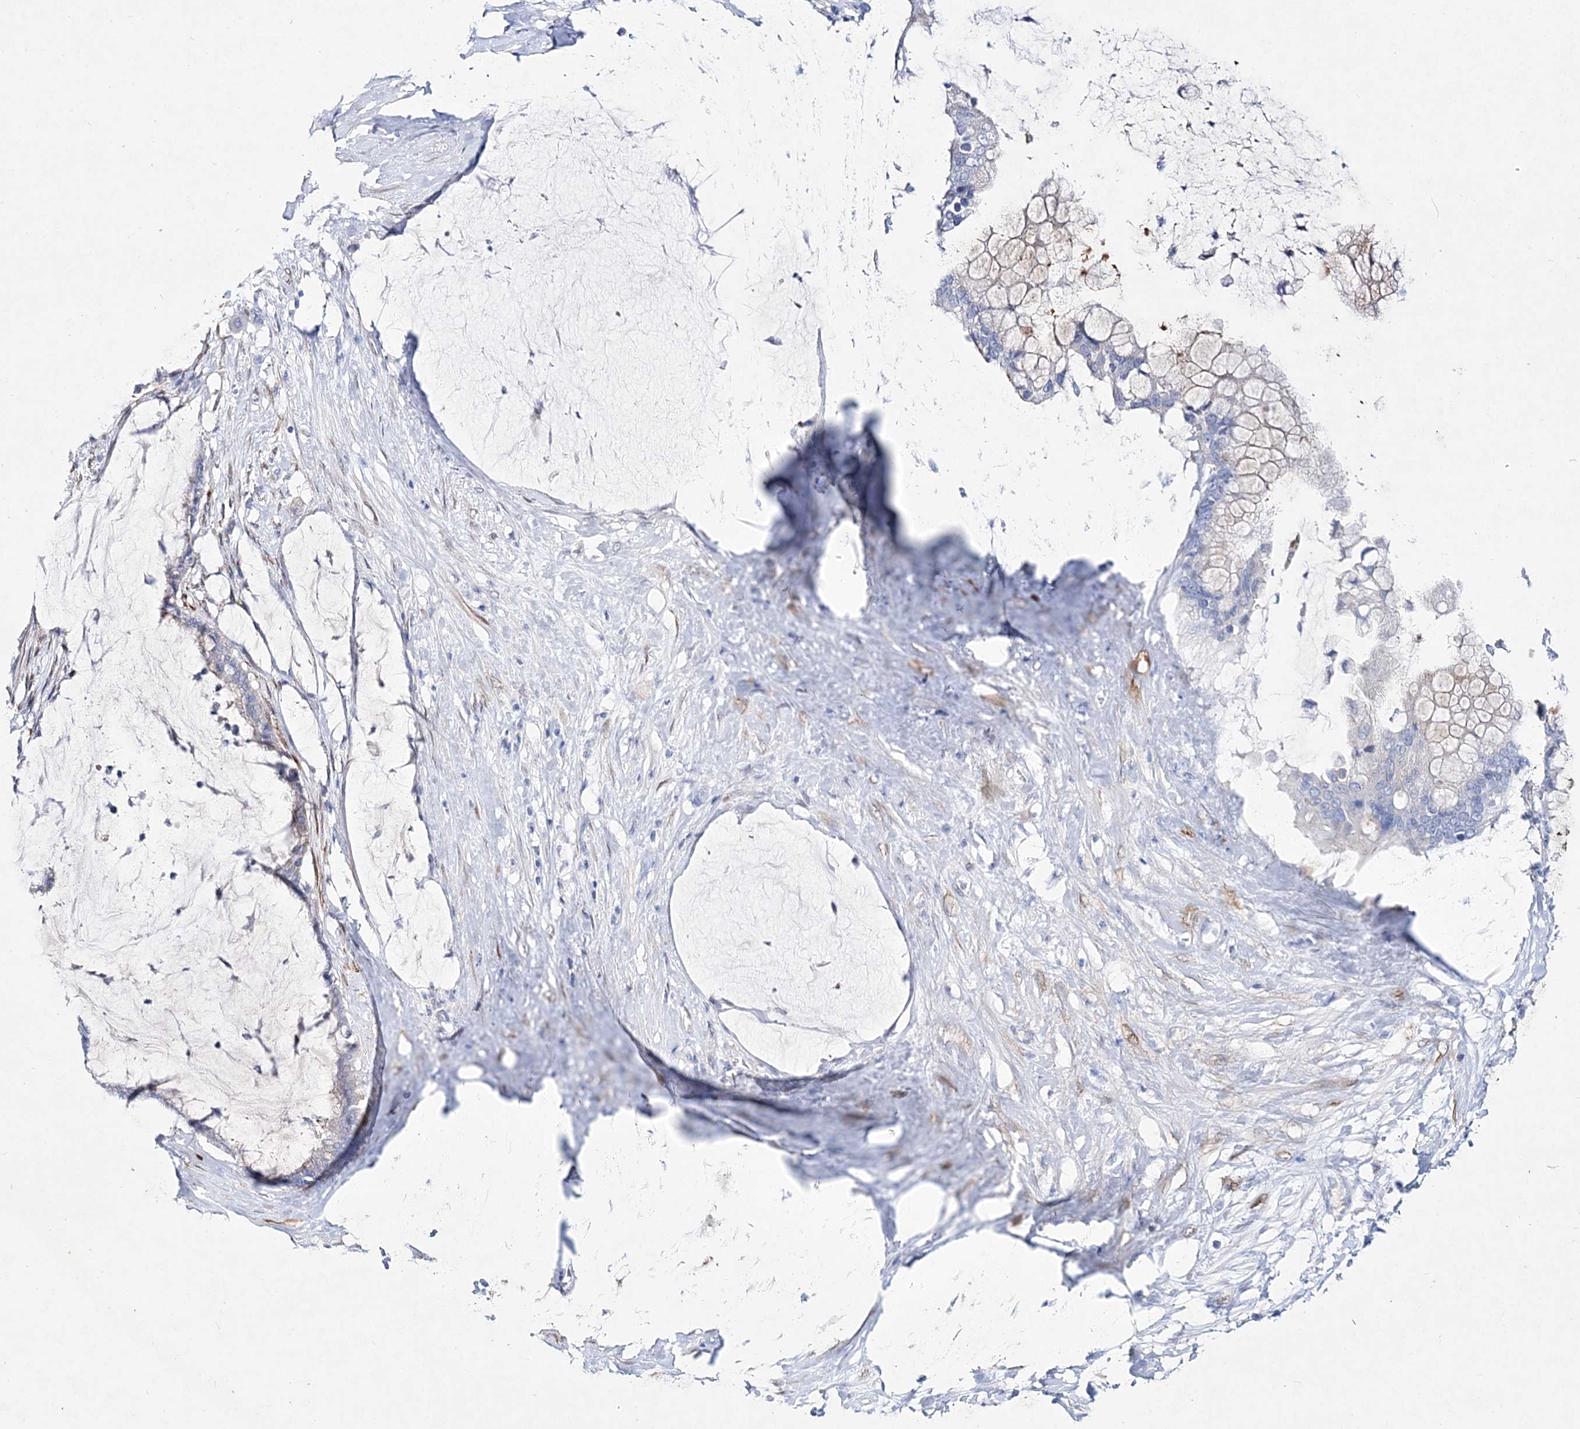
{"staining": {"intensity": "negative", "quantity": "none", "location": "none"}, "tissue": "pancreatic cancer", "cell_type": "Tumor cells", "image_type": "cancer", "snomed": [{"axis": "morphology", "description": "Adenocarcinoma, NOS"}, {"axis": "topography", "description": "Pancreas"}], "caption": "IHC image of neoplastic tissue: human pancreatic cancer stained with DAB (3,3'-diaminobenzidine) demonstrates no significant protein staining in tumor cells. Nuclei are stained in blue.", "gene": "SPINK7", "patient": {"sex": "male", "age": 41}}